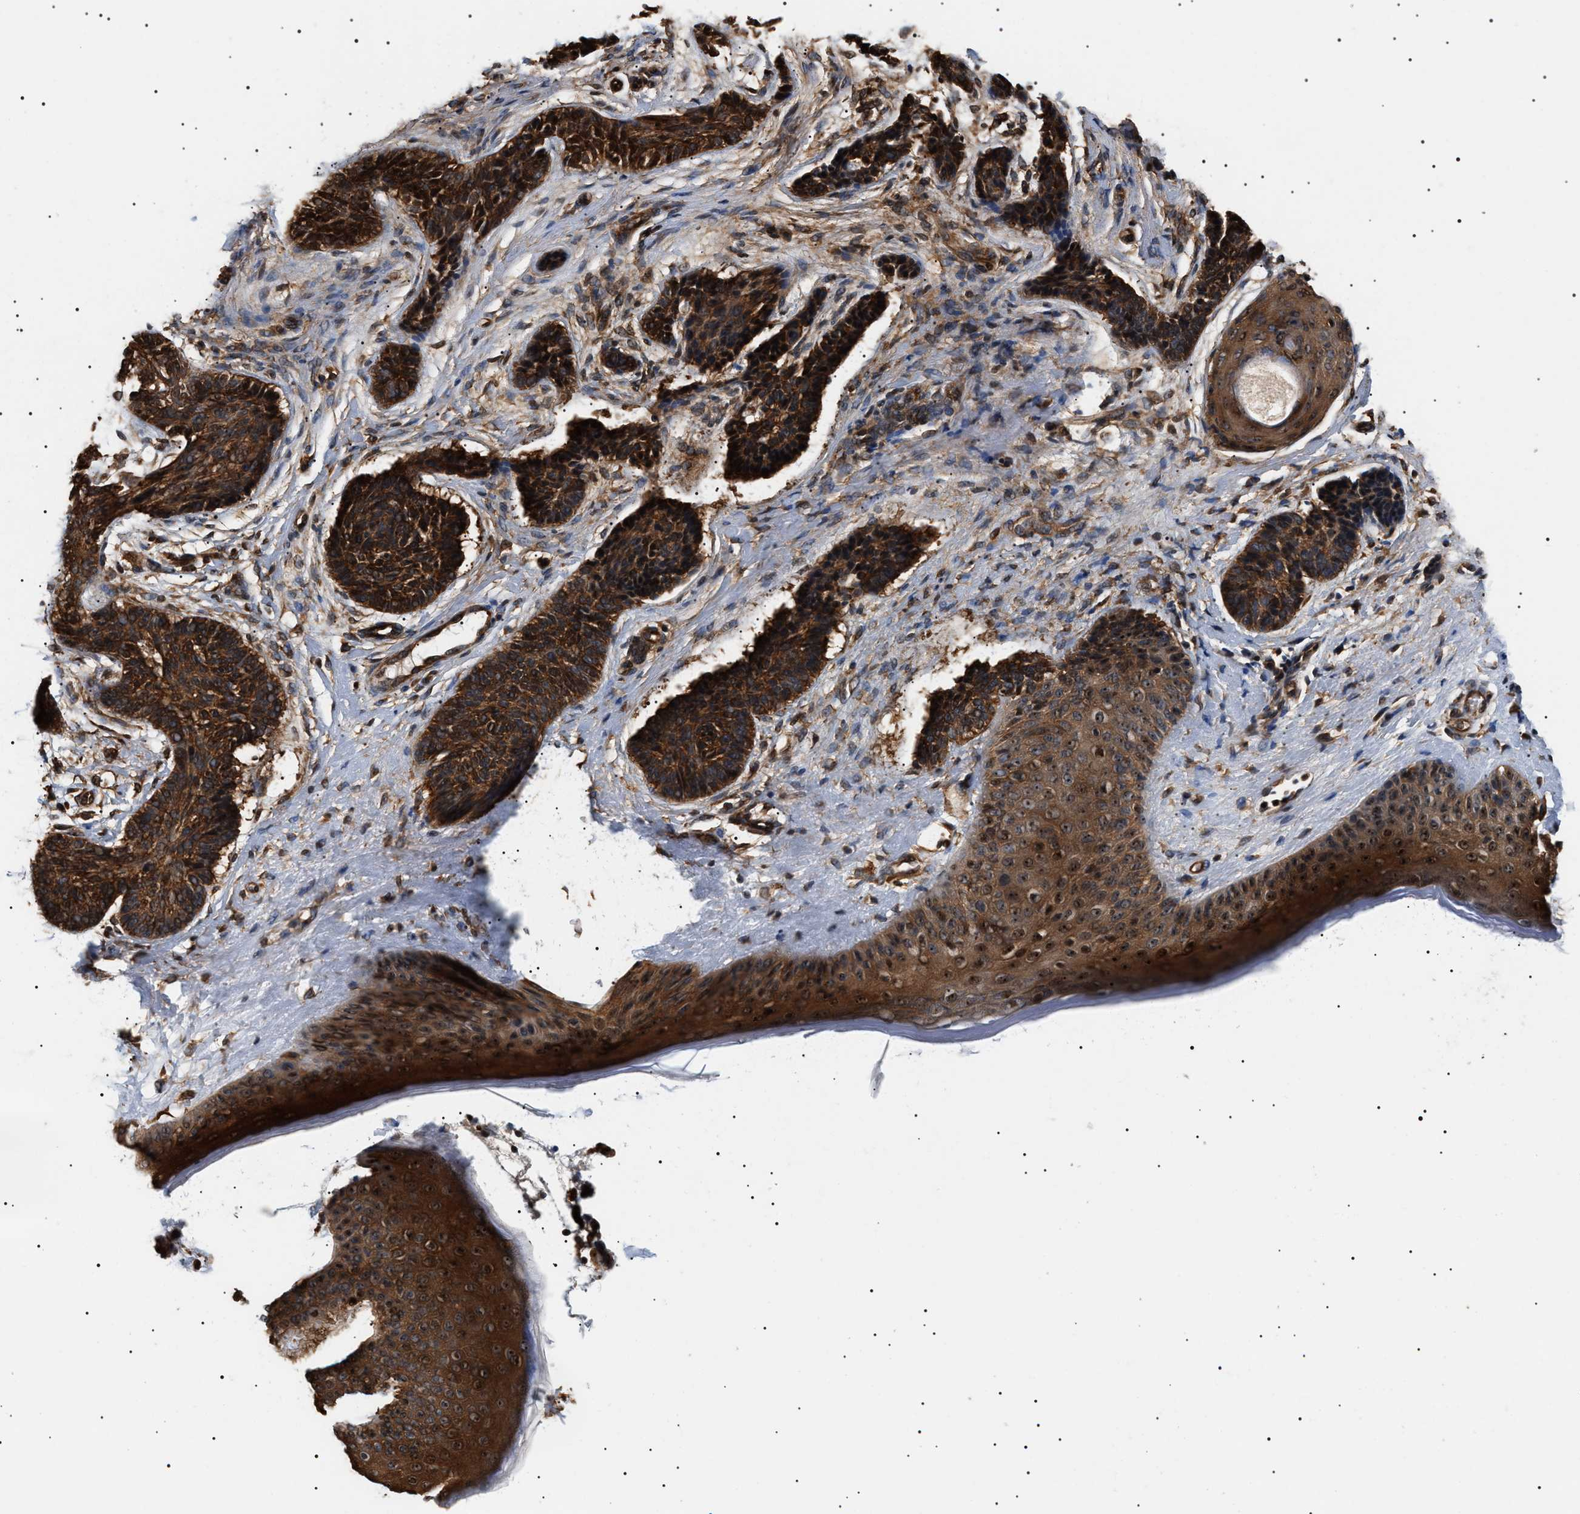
{"staining": {"intensity": "strong", "quantity": ">75%", "location": "cytoplasmic/membranous"}, "tissue": "skin cancer", "cell_type": "Tumor cells", "image_type": "cancer", "snomed": [{"axis": "morphology", "description": "Normal tissue, NOS"}, {"axis": "morphology", "description": "Basal cell carcinoma"}, {"axis": "topography", "description": "Skin"}], "caption": "This is a photomicrograph of IHC staining of skin cancer, which shows strong positivity in the cytoplasmic/membranous of tumor cells.", "gene": "SH3GLB2", "patient": {"sex": "male", "age": 63}}